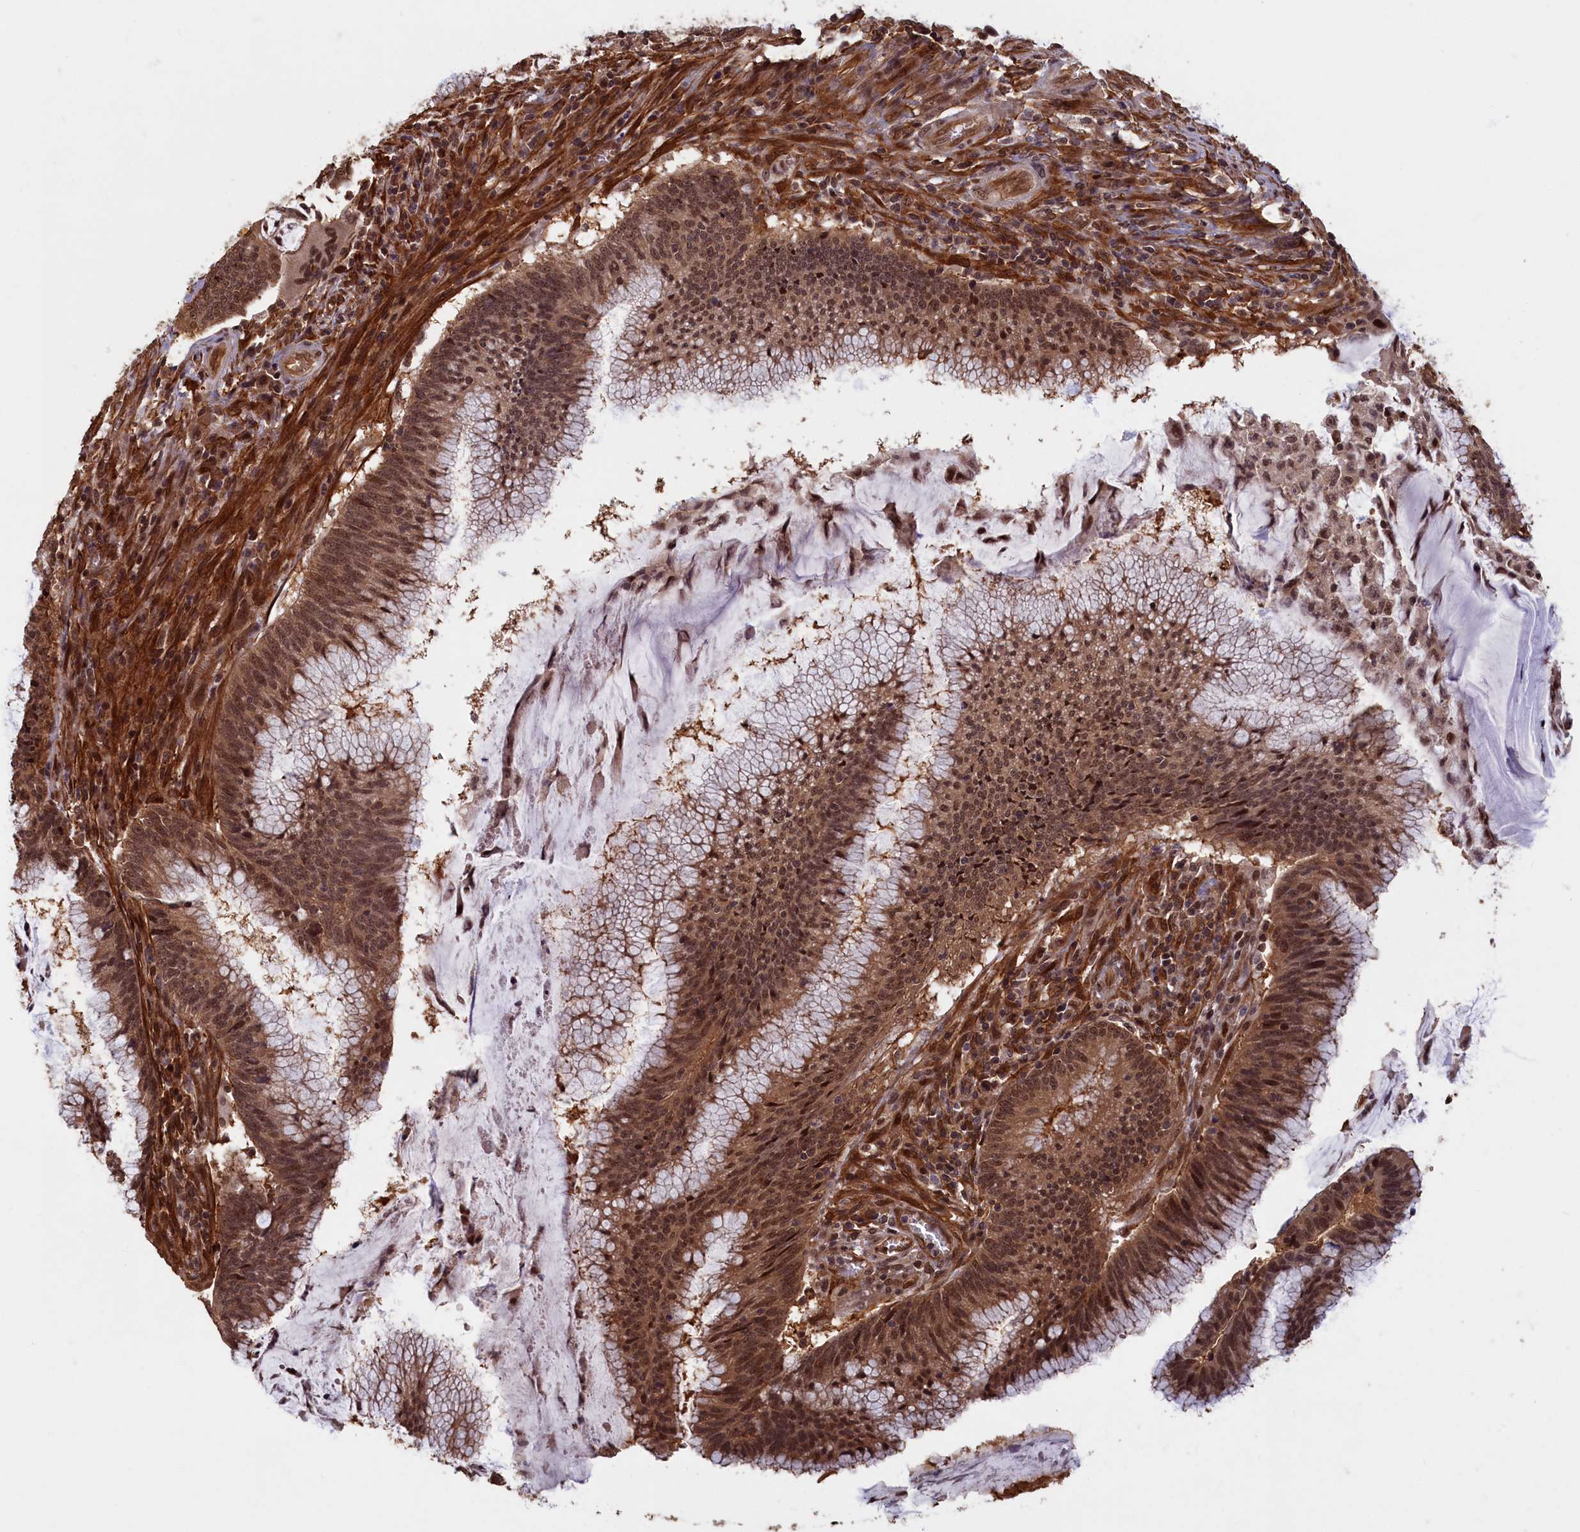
{"staining": {"intensity": "moderate", "quantity": ">75%", "location": "cytoplasmic/membranous,nuclear"}, "tissue": "colorectal cancer", "cell_type": "Tumor cells", "image_type": "cancer", "snomed": [{"axis": "morphology", "description": "Adenocarcinoma, NOS"}, {"axis": "topography", "description": "Rectum"}], "caption": "This histopathology image reveals immunohistochemistry (IHC) staining of human colorectal cancer (adenocarcinoma), with medium moderate cytoplasmic/membranous and nuclear positivity in about >75% of tumor cells.", "gene": "HIF3A", "patient": {"sex": "female", "age": 77}}